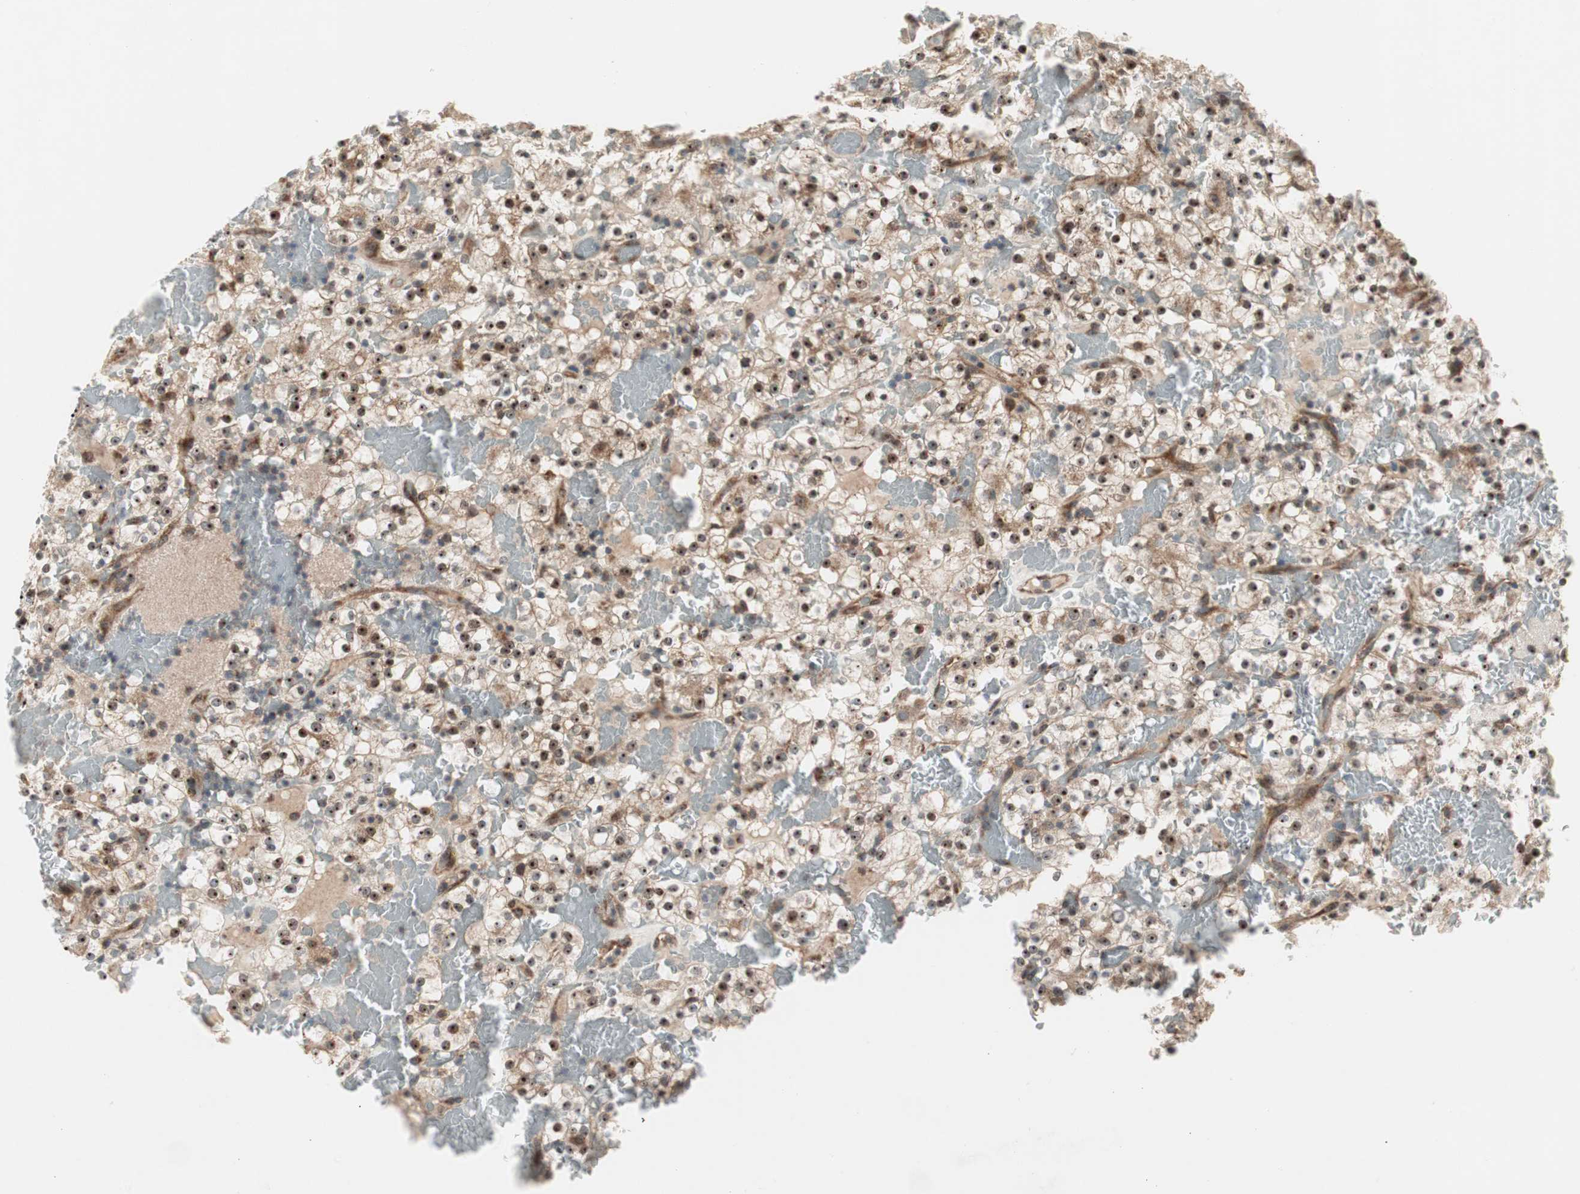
{"staining": {"intensity": "moderate", "quantity": ">75%", "location": "cytoplasmic/membranous,nuclear"}, "tissue": "renal cancer", "cell_type": "Tumor cells", "image_type": "cancer", "snomed": [{"axis": "morphology", "description": "Normal tissue, NOS"}, {"axis": "morphology", "description": "Adenocarcinoma, NOS"}, {"axis": "topography", "description": "Kidney"}], "caption": "Brown immunohistochemical staining in renal cancer (adenocarcinoma) shows moderate cytoplasmic/membranous and nuclear positivity in about >75% of tumor cells. Nuclei are stained in blue.", "gene": "CCL14", "patient": {"sex": "female", "age": 72}}